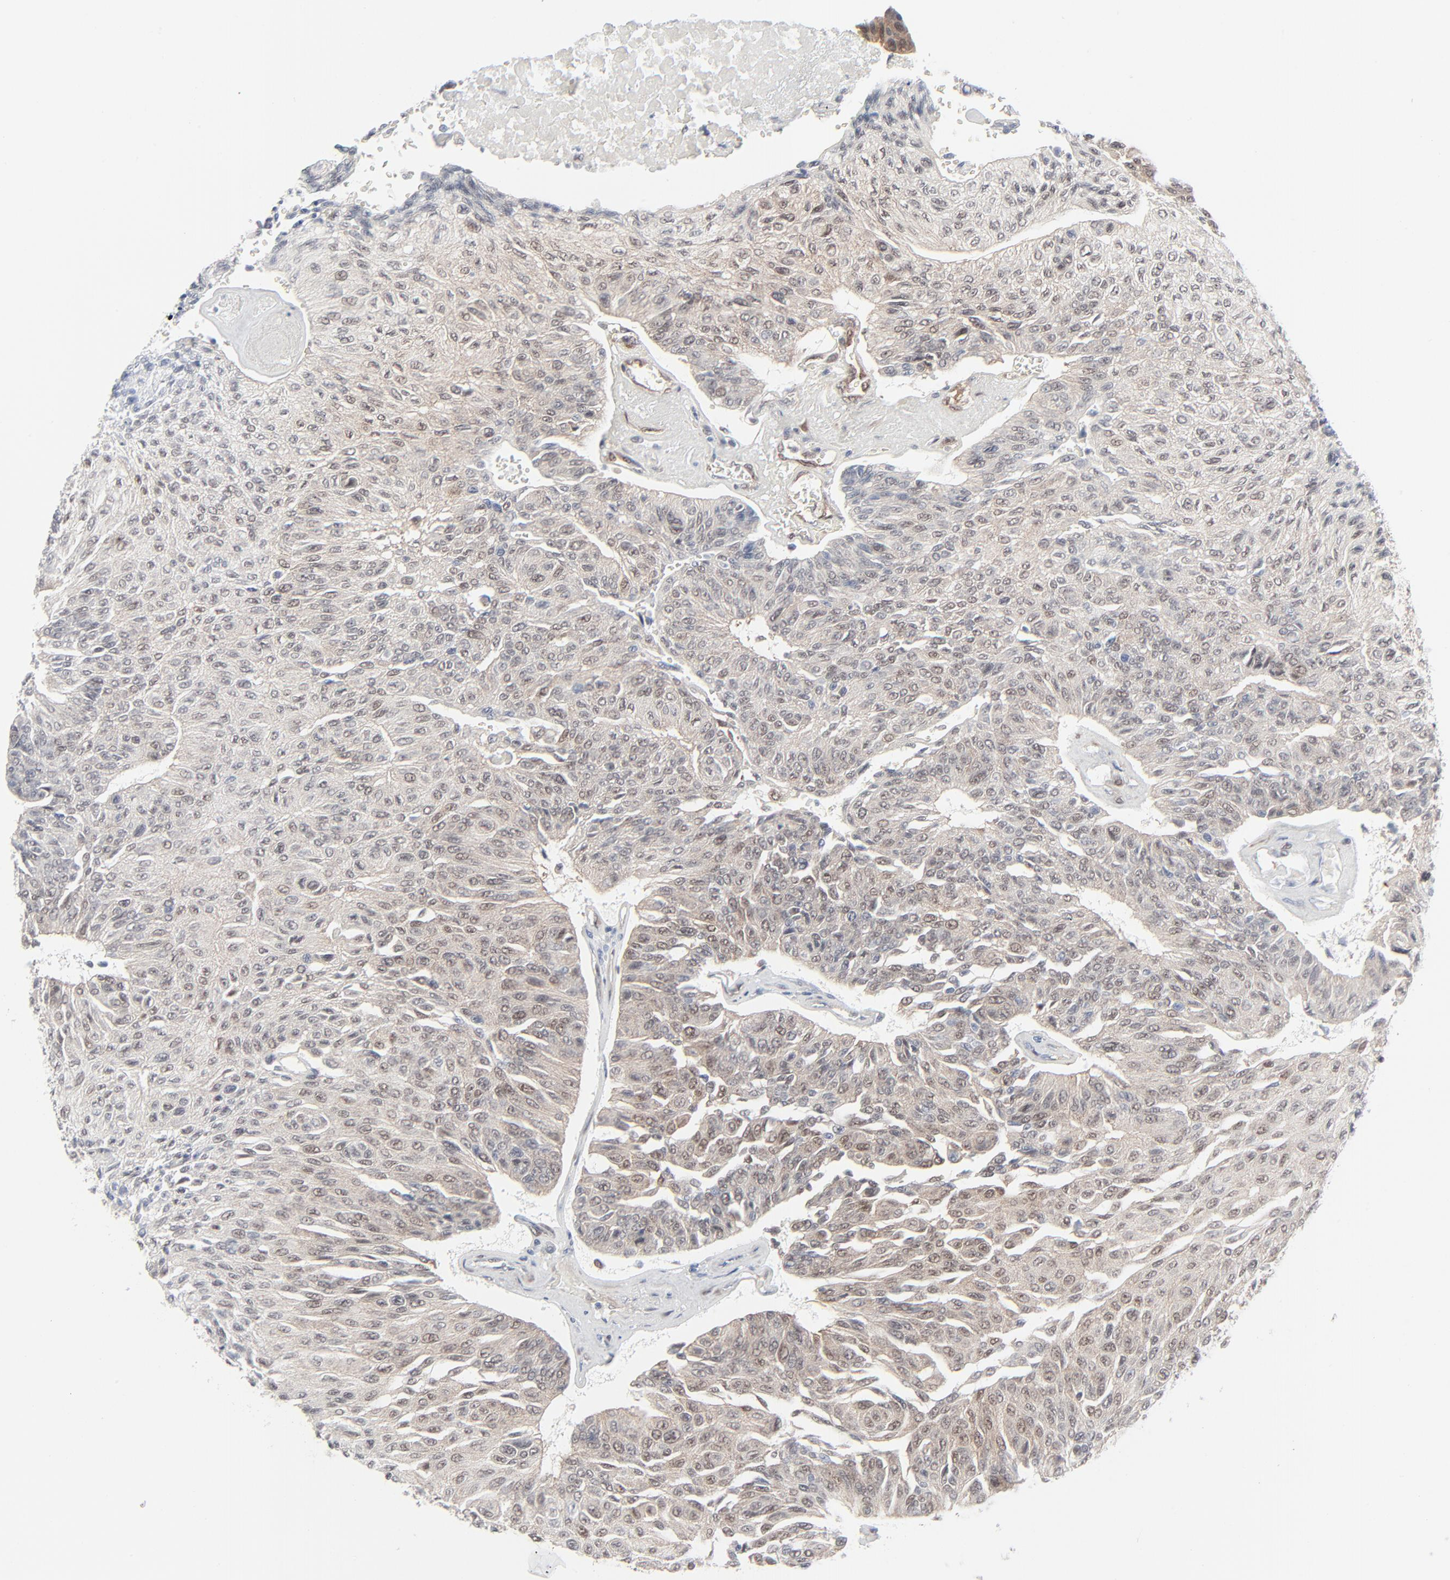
{"staining": {"intensity": "weak", "quantity": "25%-75%", "location": "cytoplasmic/membranous,nuclear"}, "tissue": "urothelial cancer", "cell_type": "Tumor cells", "image_type": "cancer", "snomed": [{"axis": "morphology", "description": "Urothelial carcinoma, High grade"}, {"axis": "topography", "description": "Urinary bladder"}], "caption": "Tumor cells reveal weak cytoplasmic/membranous and nuclear expression in about 25%-75% of cells in urothelial carcinoma (high-grade). (Stains: DAB in brown, nuclei in blue, Microscopy: brightfield microscopy at high magnification).", "gene": "AKT1", "patient": {"sex": "male", "age": 66}}